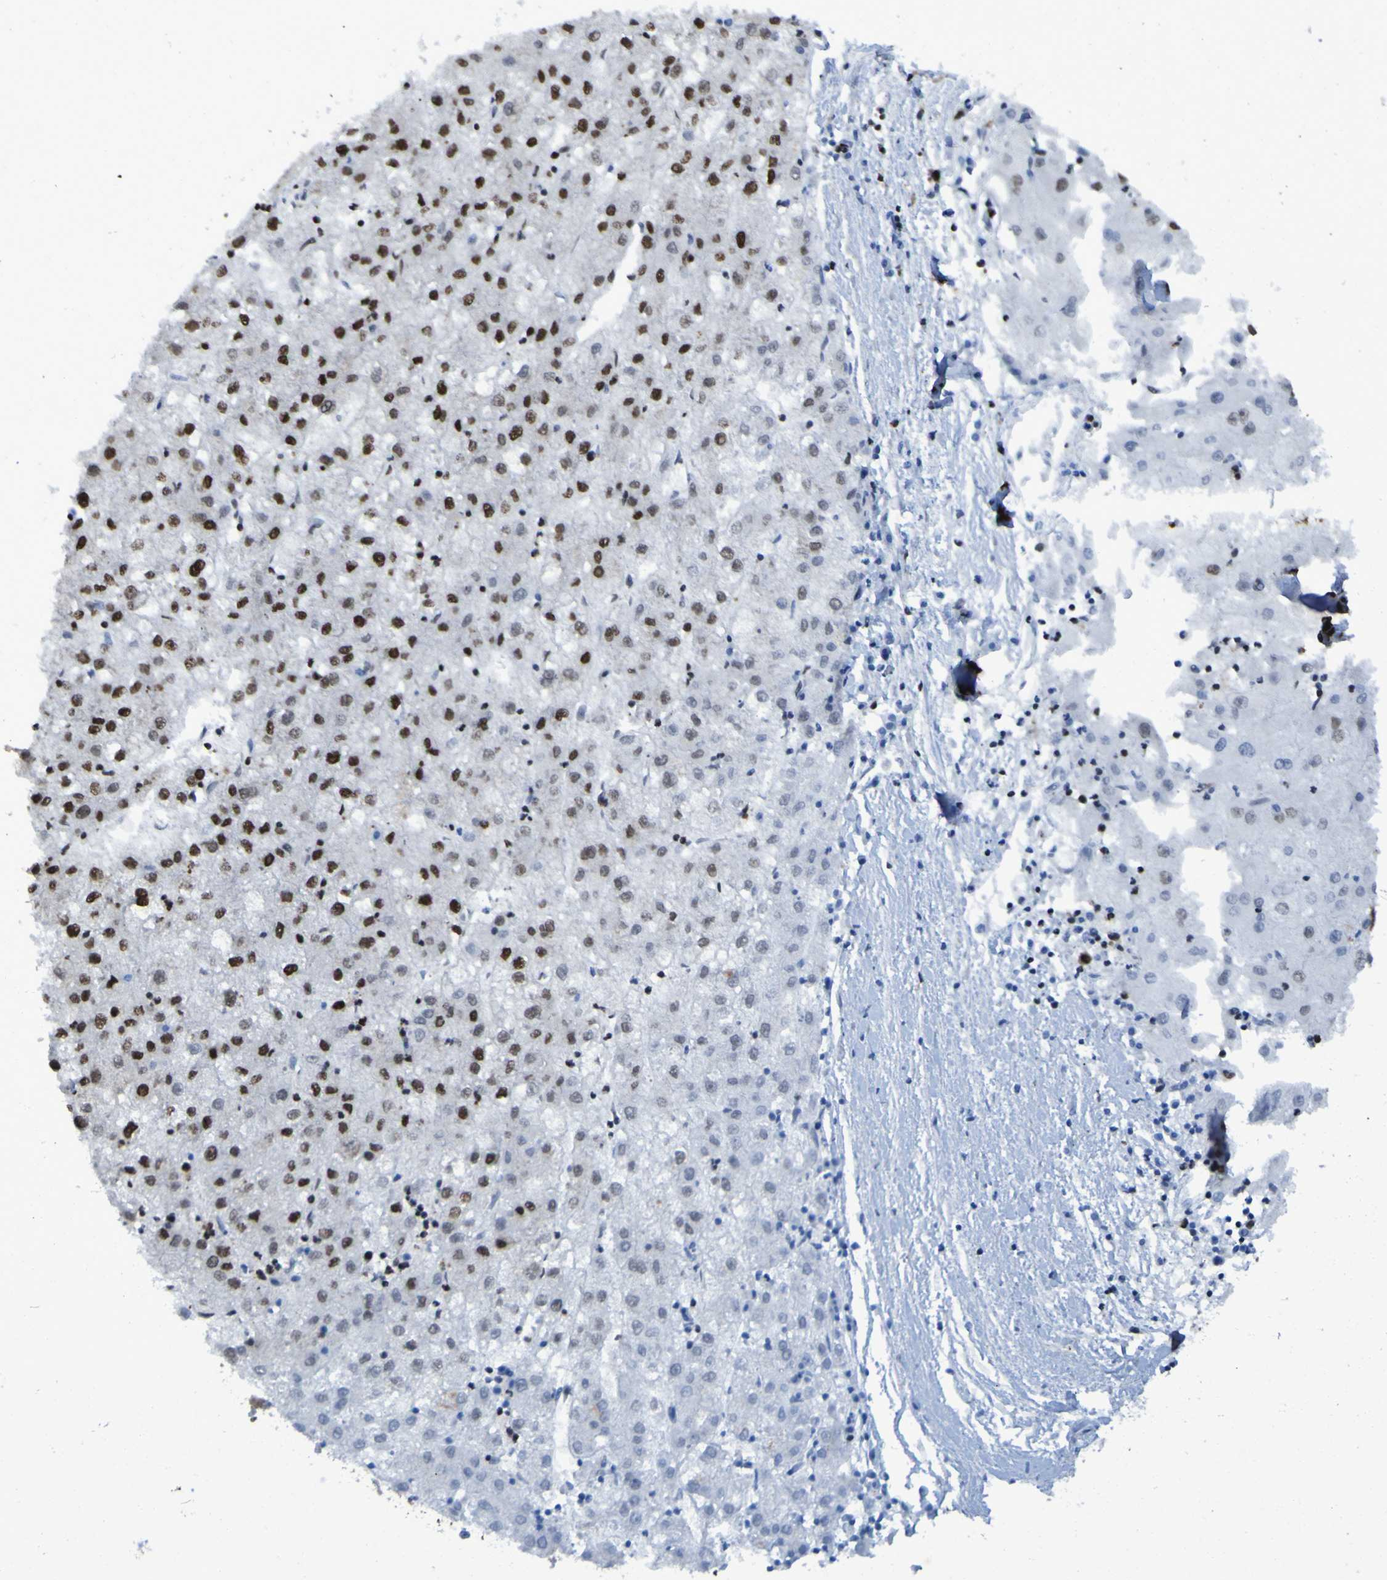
{"staining": {"intensity": "strong", "quantity": "25%-75%", "location": "nuclear"}, "tissue": "liver cancer", "cell_type": "Tumor cells", "image_type": "cancer", "snomed": [{"axis": "morphology", "description": "Carcinoma, Hepatocellular, NOS"}, {"axis": "topography", "description": "Liver"}], "caption": "Tumor cells display high levels of strong nuclear positivity in approximately 25%-75% of cells in human liver cancer (hepatocellular carcinoma). (Brightfield microscopy of DAB IHC at high magnification).", "gene": "HNRNPR", "patient": {"sex": "male", "age": 72}}